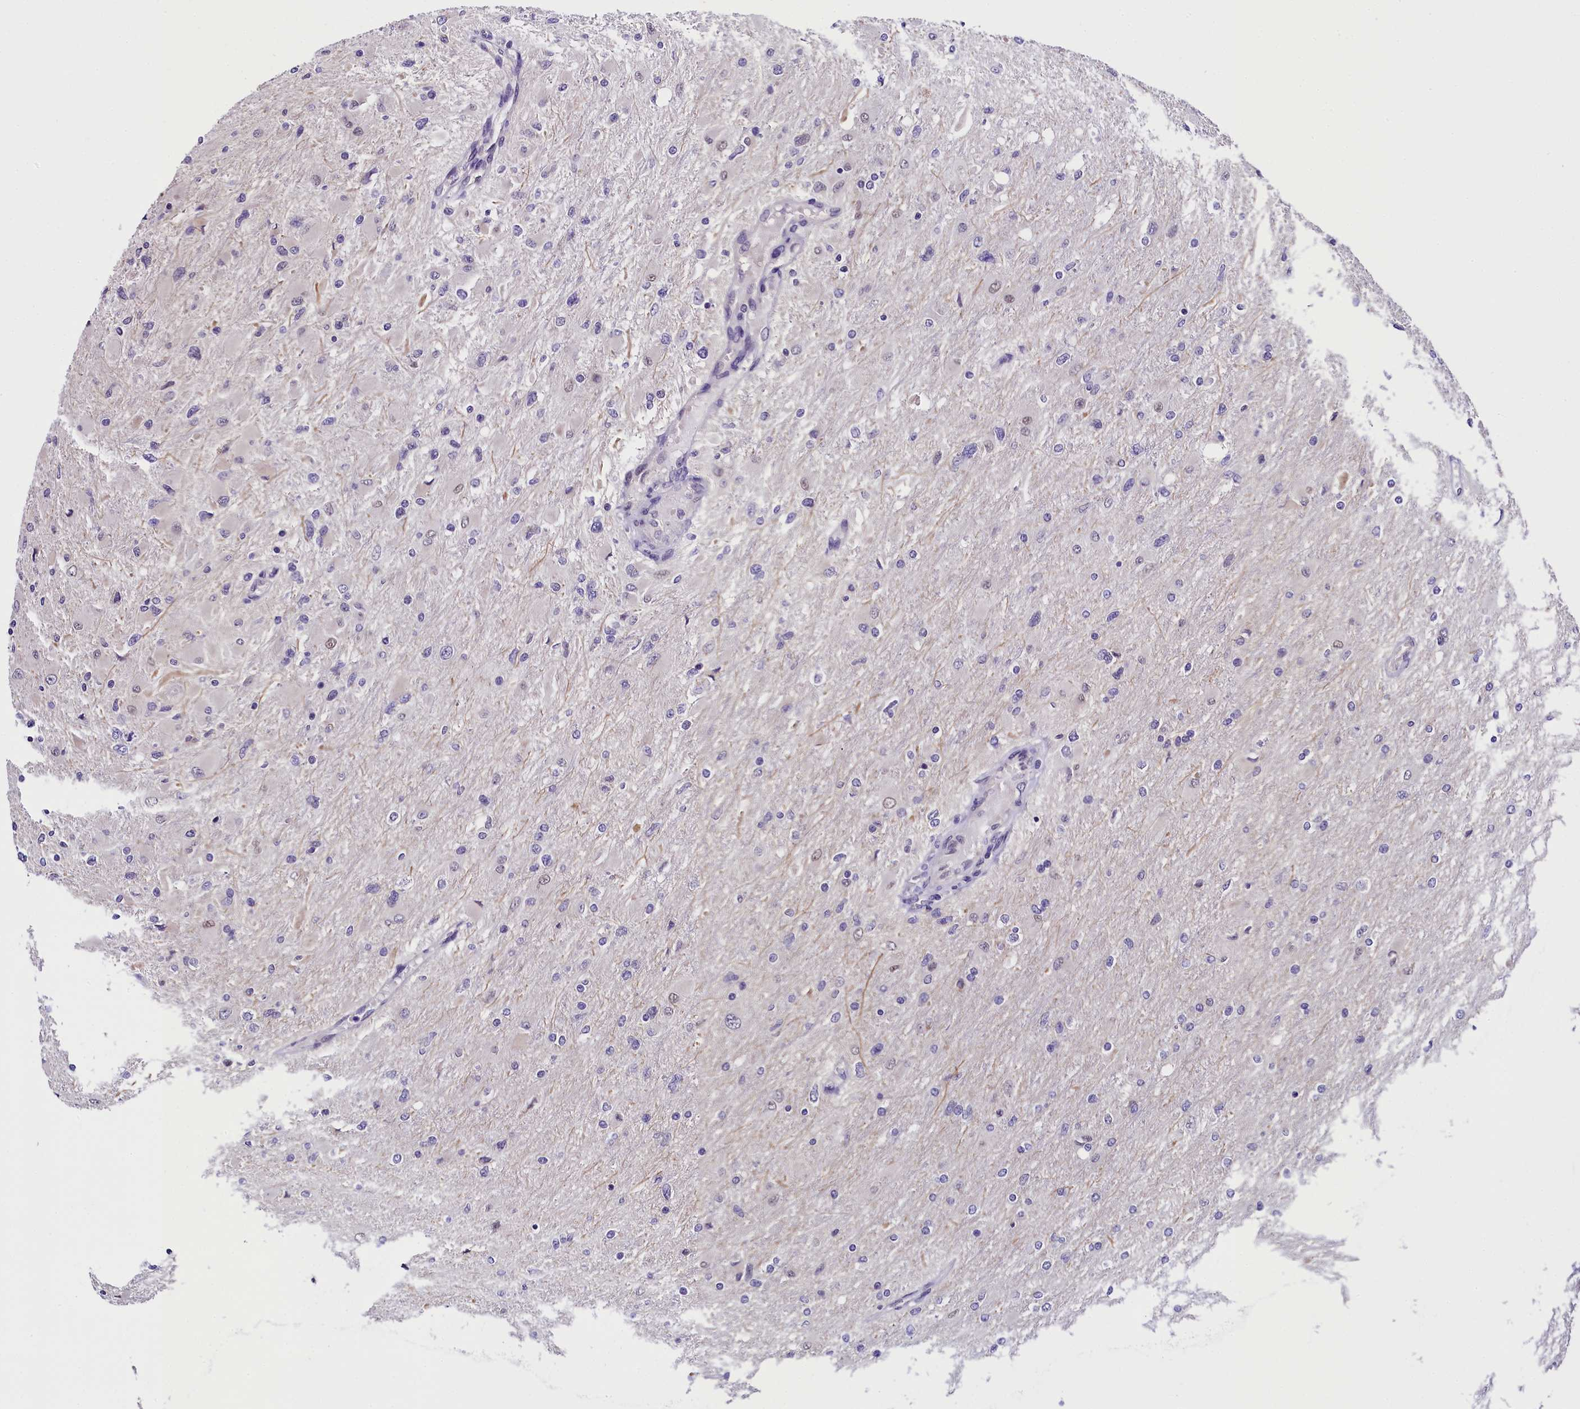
{"staining": {"intensity": "negative", "quantity": "none", "location": "none"}, "tissue": "glioma", "cell_type": "Tumor cells", "image_type": "cancer", "snomed": [{"axis": "morphology", "description": "Glioma, malignant, High grade"}, {"axis": "topography", "description": "Cerebral cortex"}], "caption": "Immunohistochemistry of human high-grade glioma (malignant) demonstrates no positivity in tumor cells.", "gene": "IQCN", "patient": {"sex": "female", "age": 36}}